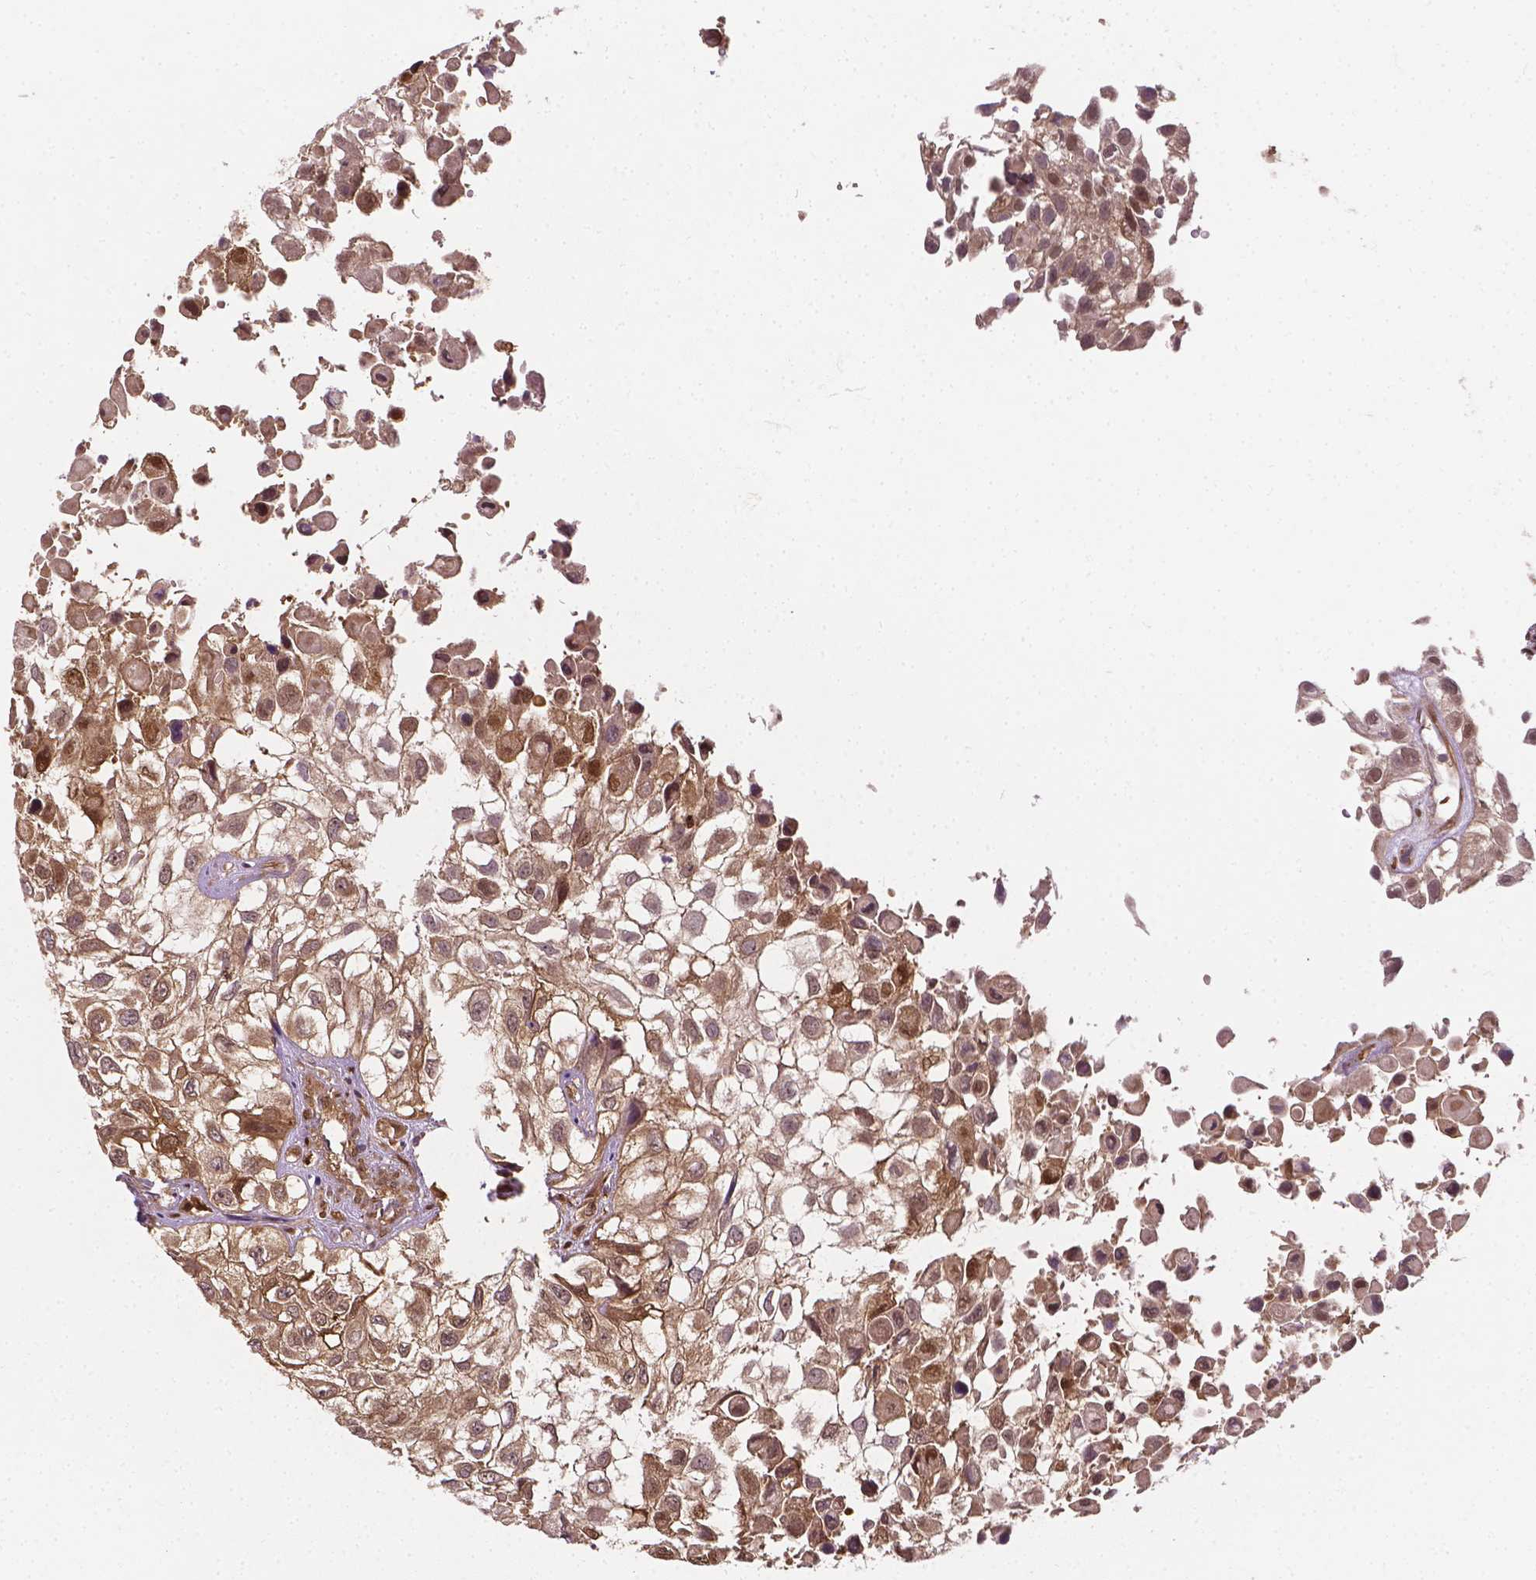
{"staining": {"intensity": "moderate", "quantity": ">75%", "location": "cytoplasmic/membranous,nuclear"}, "tissue": "urothelial cancer", "cell_type": "Tumor cells", "image_type": "cancer", "snomed": [{"axis": "morphology", "description": "Urothelial carcinoma, High grade"}, {"axis": "topography", "description": "Urinary bladder"}], "caption": "Human urothelial cancer stained with a brown dye displays moderate cytoplasmic/membranous and nuclear positive positivity in about >75% of tumor cells.", "gene": "YAP1", "patient": {"sex": "male", "age": 56}}